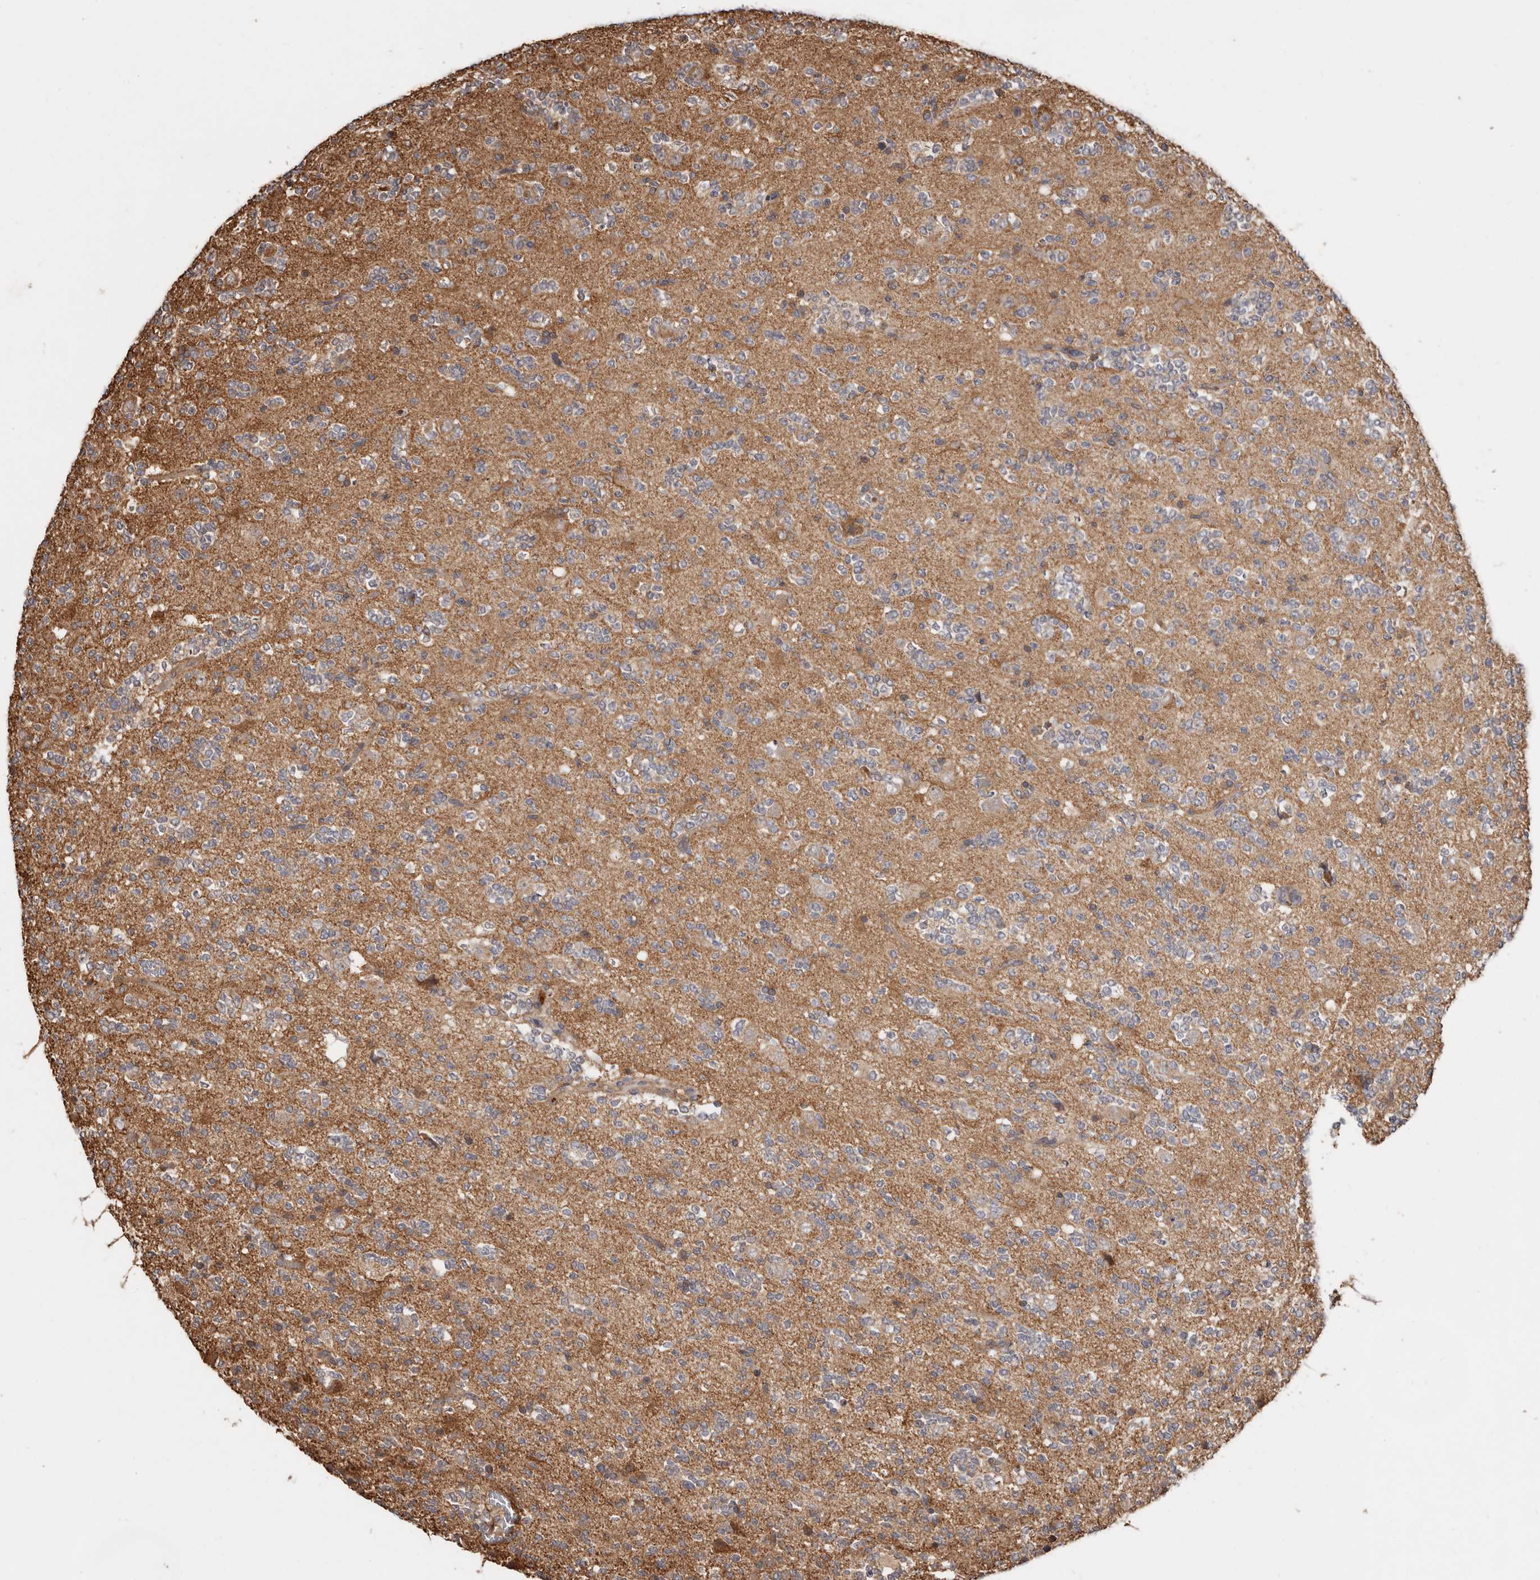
{"staining": {"intensity": "moderate", "quantity": "<25%", "location": "cytoplasmic/membranous"}, "tissue": "glioma", "cell_type": "Tumor cells", "image_type": "cancer", "snomed": [{"axis": "morphology", "description": "Glioma, malignant, High grade"}, {"axis": "topography", "description": "Brain"}], "caption": "IHC histopathology image of human glioma stained for a protein (brown), which displays low levels of moderate cytoplasmic/membranous positivity in about <25% of tumor cells.", "gene": "RSPO2", "patient": {"sex": "female", "age": 62}}